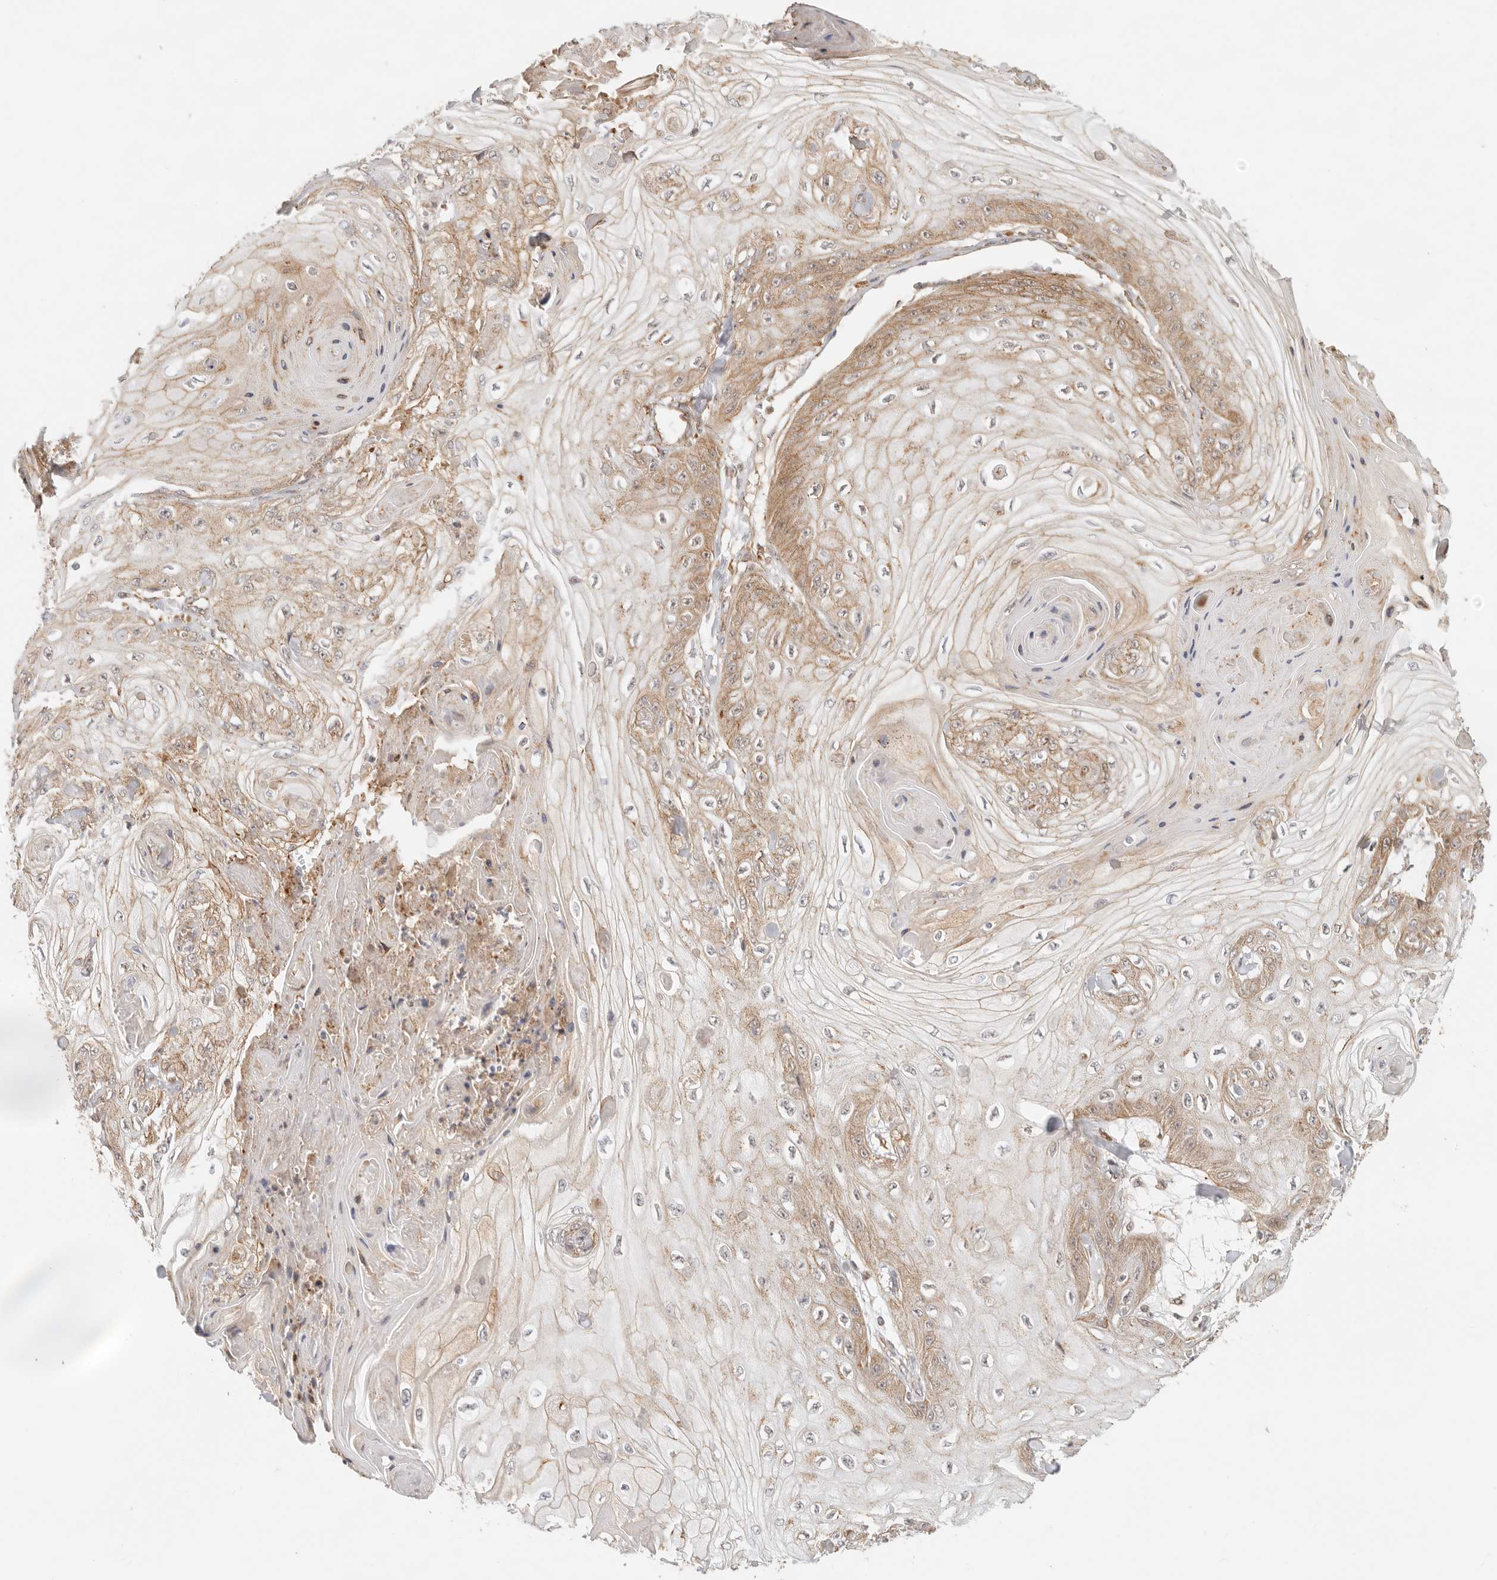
{"staining": {"intensity": "moderate", "quantity": "25%-75%", "location": "cytoplasmic/membranous,nuclear"}, "tissue": "skin cancer", "cell_type": "Tumor cells", "image_type": "cancer", "snomed": [{"axis": "morphology", "description": "Squamous cell carcinoma, NOS"}, {"axis": "topography", "description": "Skin"}], "caption": "About 25%-75% of tumor cells in human skin cancer show moderate cytoplasmic/membranous and nuclear protein positivity as visualized by brown immunohistochemical staining.", "gene": "HEXD", "patient": {"sex": "male", "age": 74}}